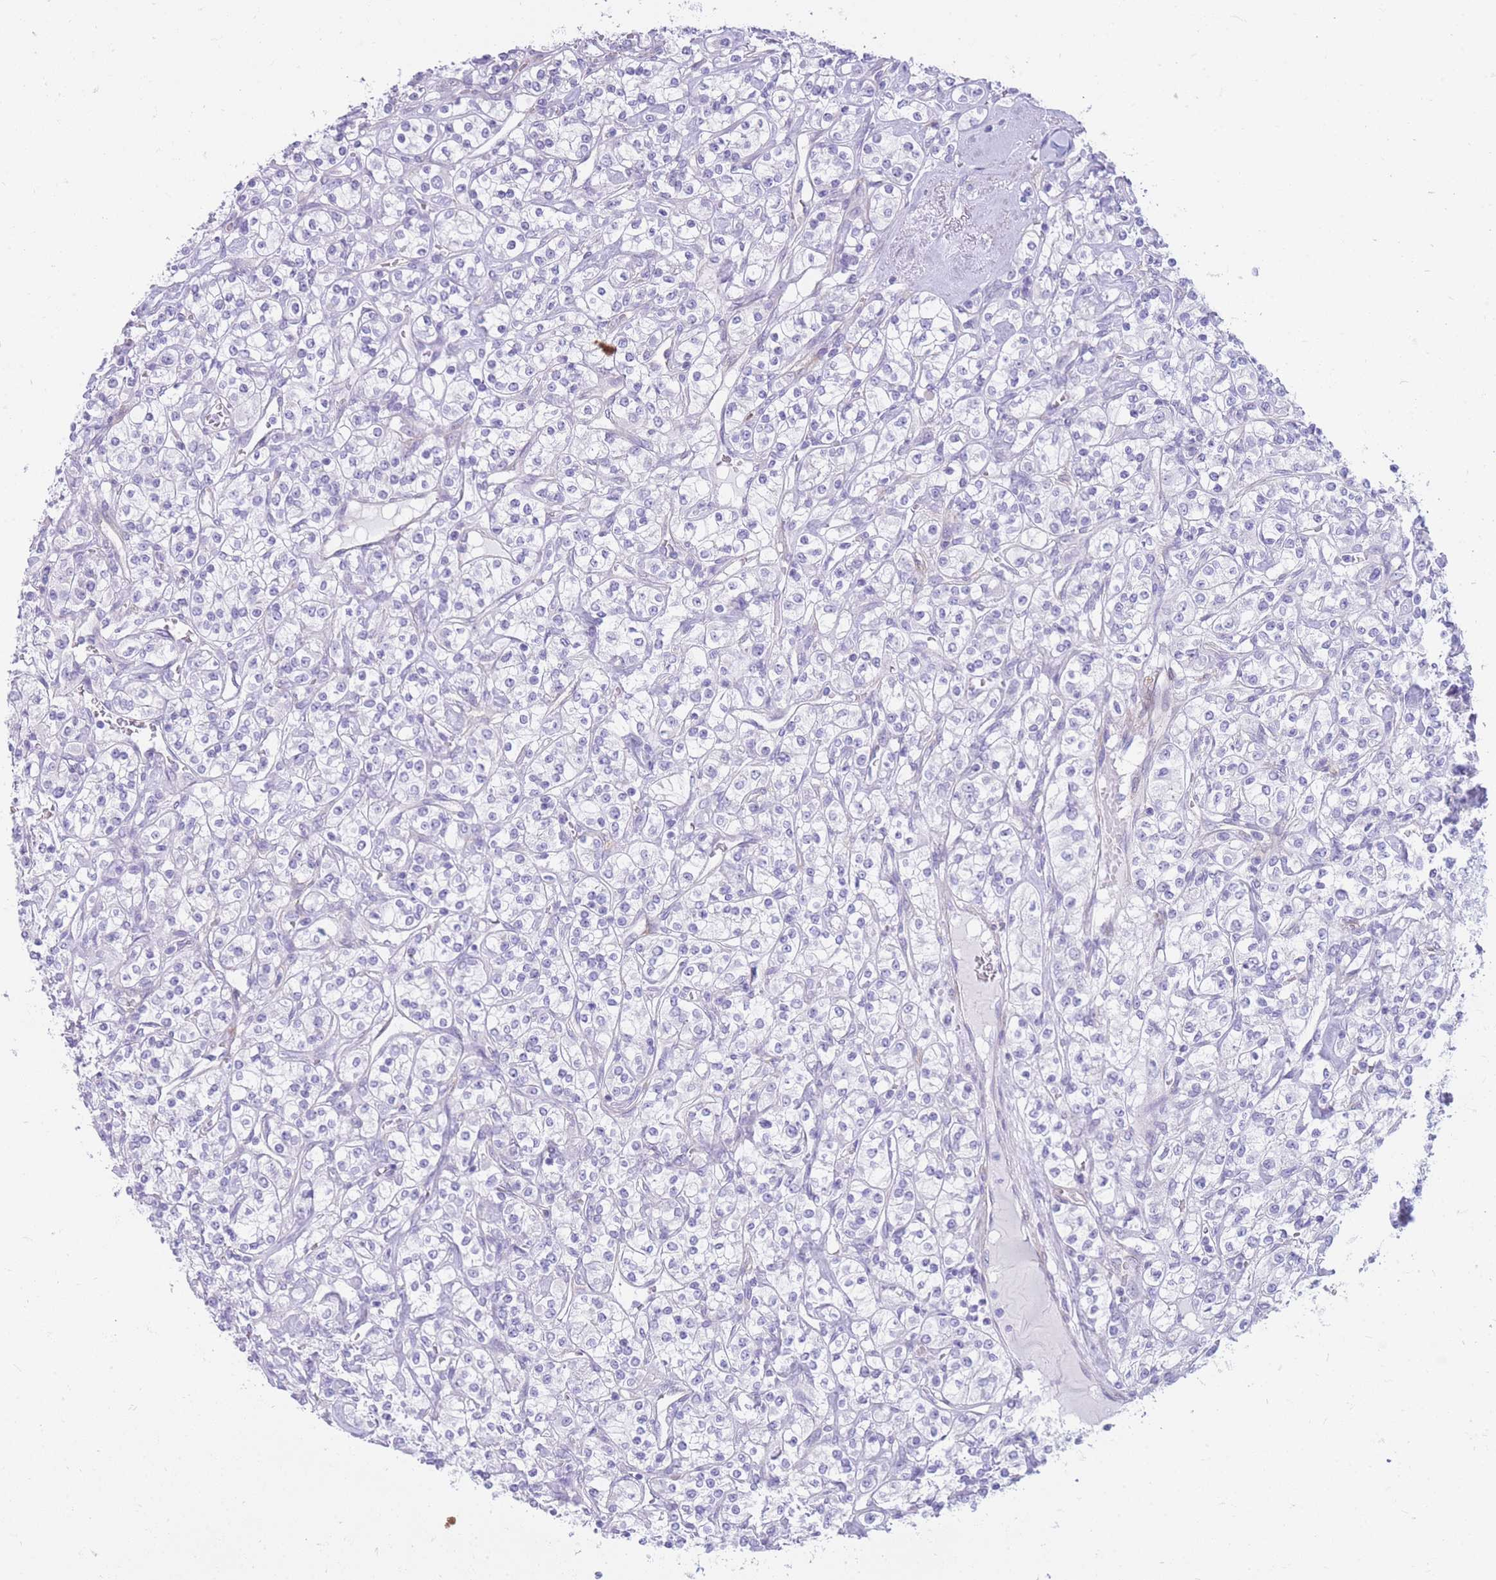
{"staining": {"intensity": "negative", "quantity": "none", "location": "none"}, "tissue": "renal cancer", "cell_type": "Tumor cells", "image_type": "cancer", "snomed": [{"axis": "morphology", "description": "Adenocarcinoma, NOS"}, {"axis": "topography", "description": "Kidney"}], "caption": "Immunohistochemical staining of renal adenocarcinoma exhibits no significant staining in tumor cells.", "gene": "MTSS2", "patient": {"sex": "male", "age": 77}}